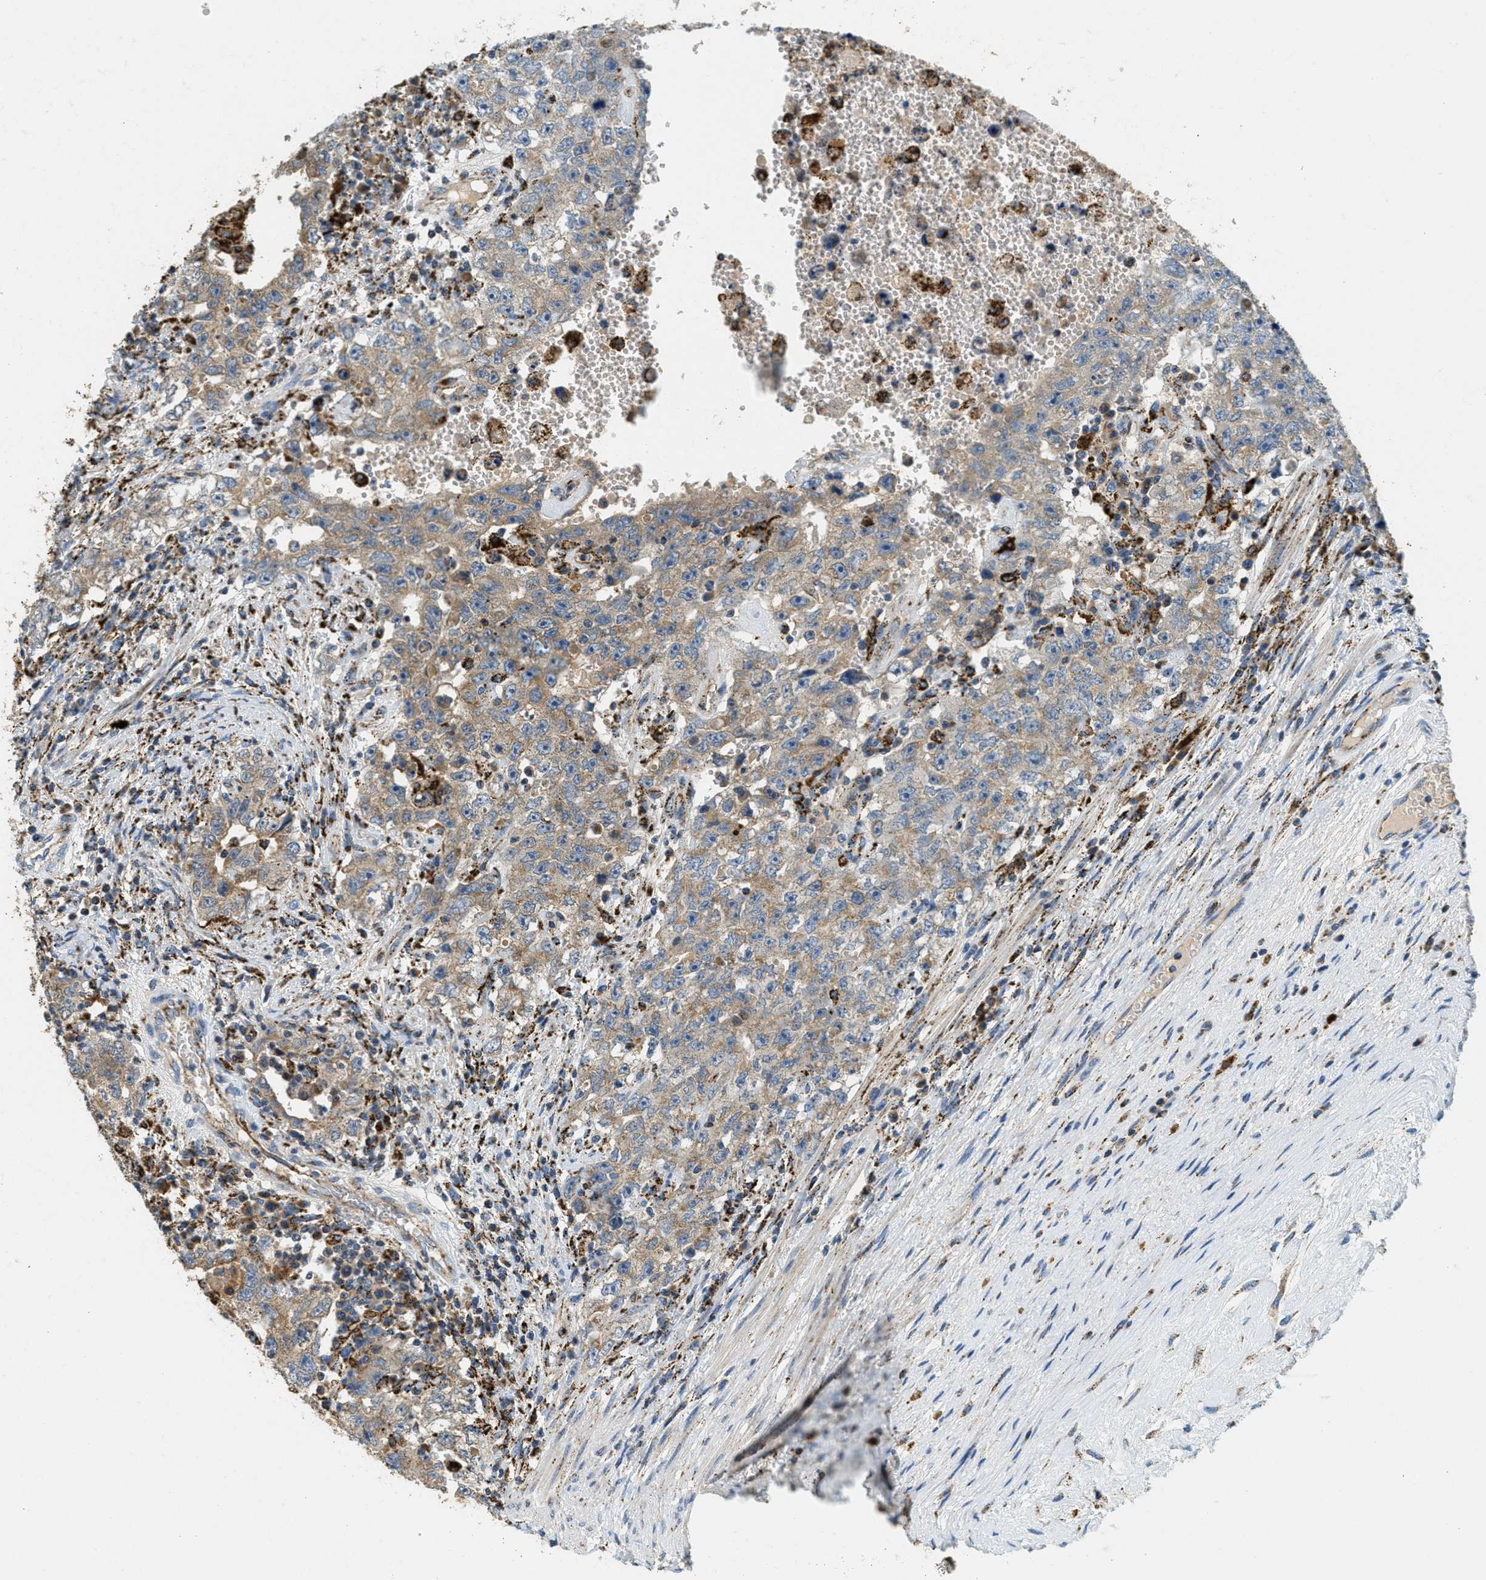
{"staining": {"intensity": "moderate", "quantity": ">75%", "location": "cytoplasmic/membranous"}, "tissue": "testis cancer", "cell_type": "Tumor cells", "image_type": "cancer", "snomed": [{"axis": "morphology", "description": "Carcinoma, Embryonal, NOS"}, {"axis": "topography", "description": "Testis"}], "caption": "Protein positivity by immunohistochemistry demonstrates moderate cytoplasmic/membranous staining in about >75% of tumor cells in testis embryonal carcinoma.", "gene": "HLCS", "patient": {"sex": "male", "age": 26}}